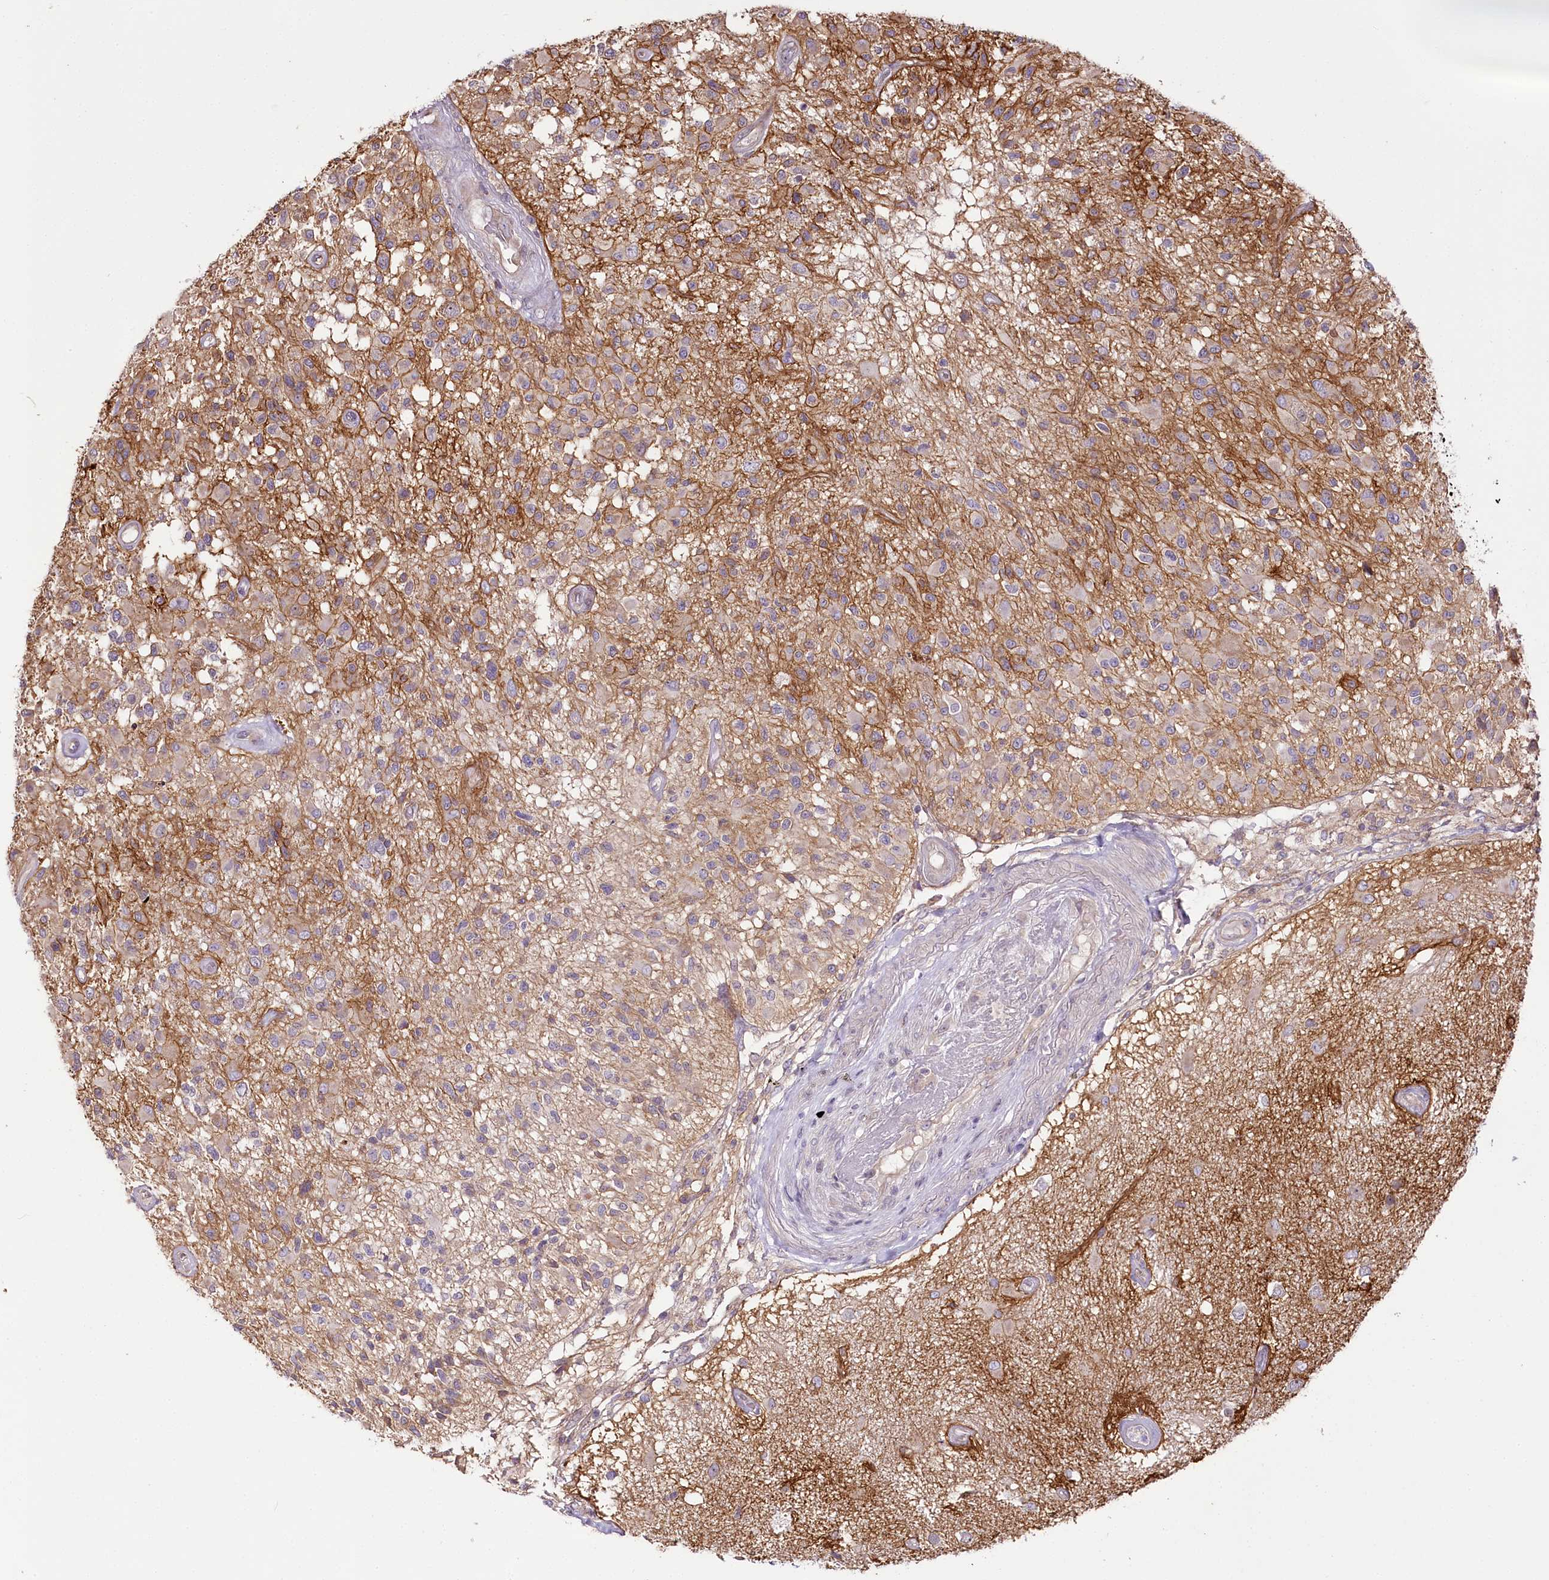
{"staining": {"intensity": "negative", "quantity": "none", "location": "none"}, "tissue": "glioma", "cell_type": "Tumor cells", "image_type": "cancer", "snomed": [{"axis": "morphology", "description": "Glioma, malignant, High grade"}, {"axis": "morphology", "description": "Glioblastoma, NOS"}, {"axis": "topography", "description": "Brain"}], "caption": "The image shows no staining of tumor cells in glioma. (Brightfield microscopy of DAB immunohistochemistry at high magnification).", "gene": "ZNF226", "patient": {"sex": "male", "age": 60}}